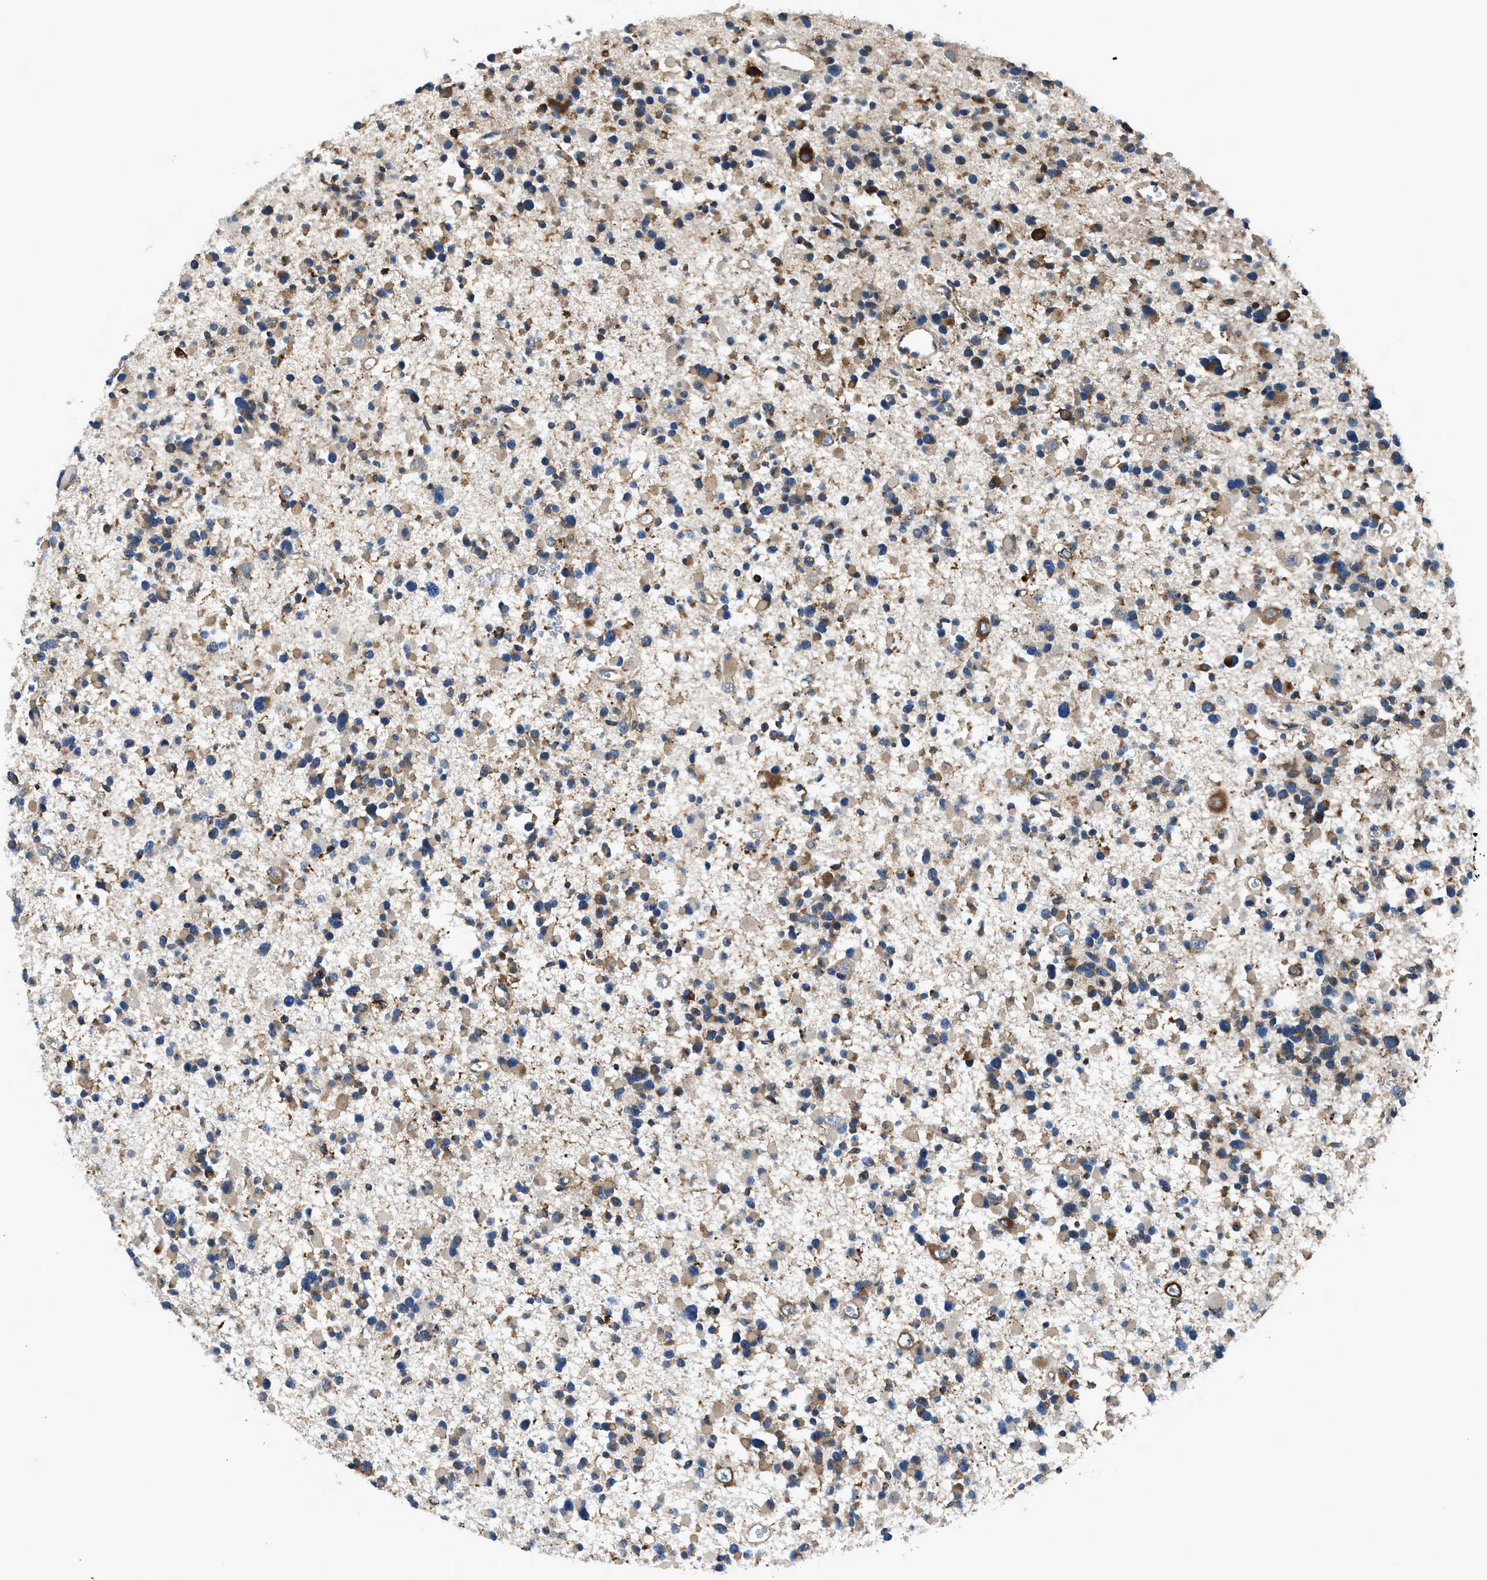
{"staining": {"intensity": "weak", "quantity": ">75%", "location": "cytoplasmic/membranous"}, "tissue": "glioma", "cell_type": "Tumor cells", "image_type": "cancer", "snomed": [{"axis": "morphology", "description": "Glioma, malignant, Low grade"}, {"axis": "topography", "description": "Brain"}], "caption": "This is a micrograph of immunohistochemistry staining of low-grade glioma (malignant), which shows weak staining in the cytoplasmic/membranous of tumor cells.", "gene": "LPIN2", "patient": {"sex": "female", "age": 22}}